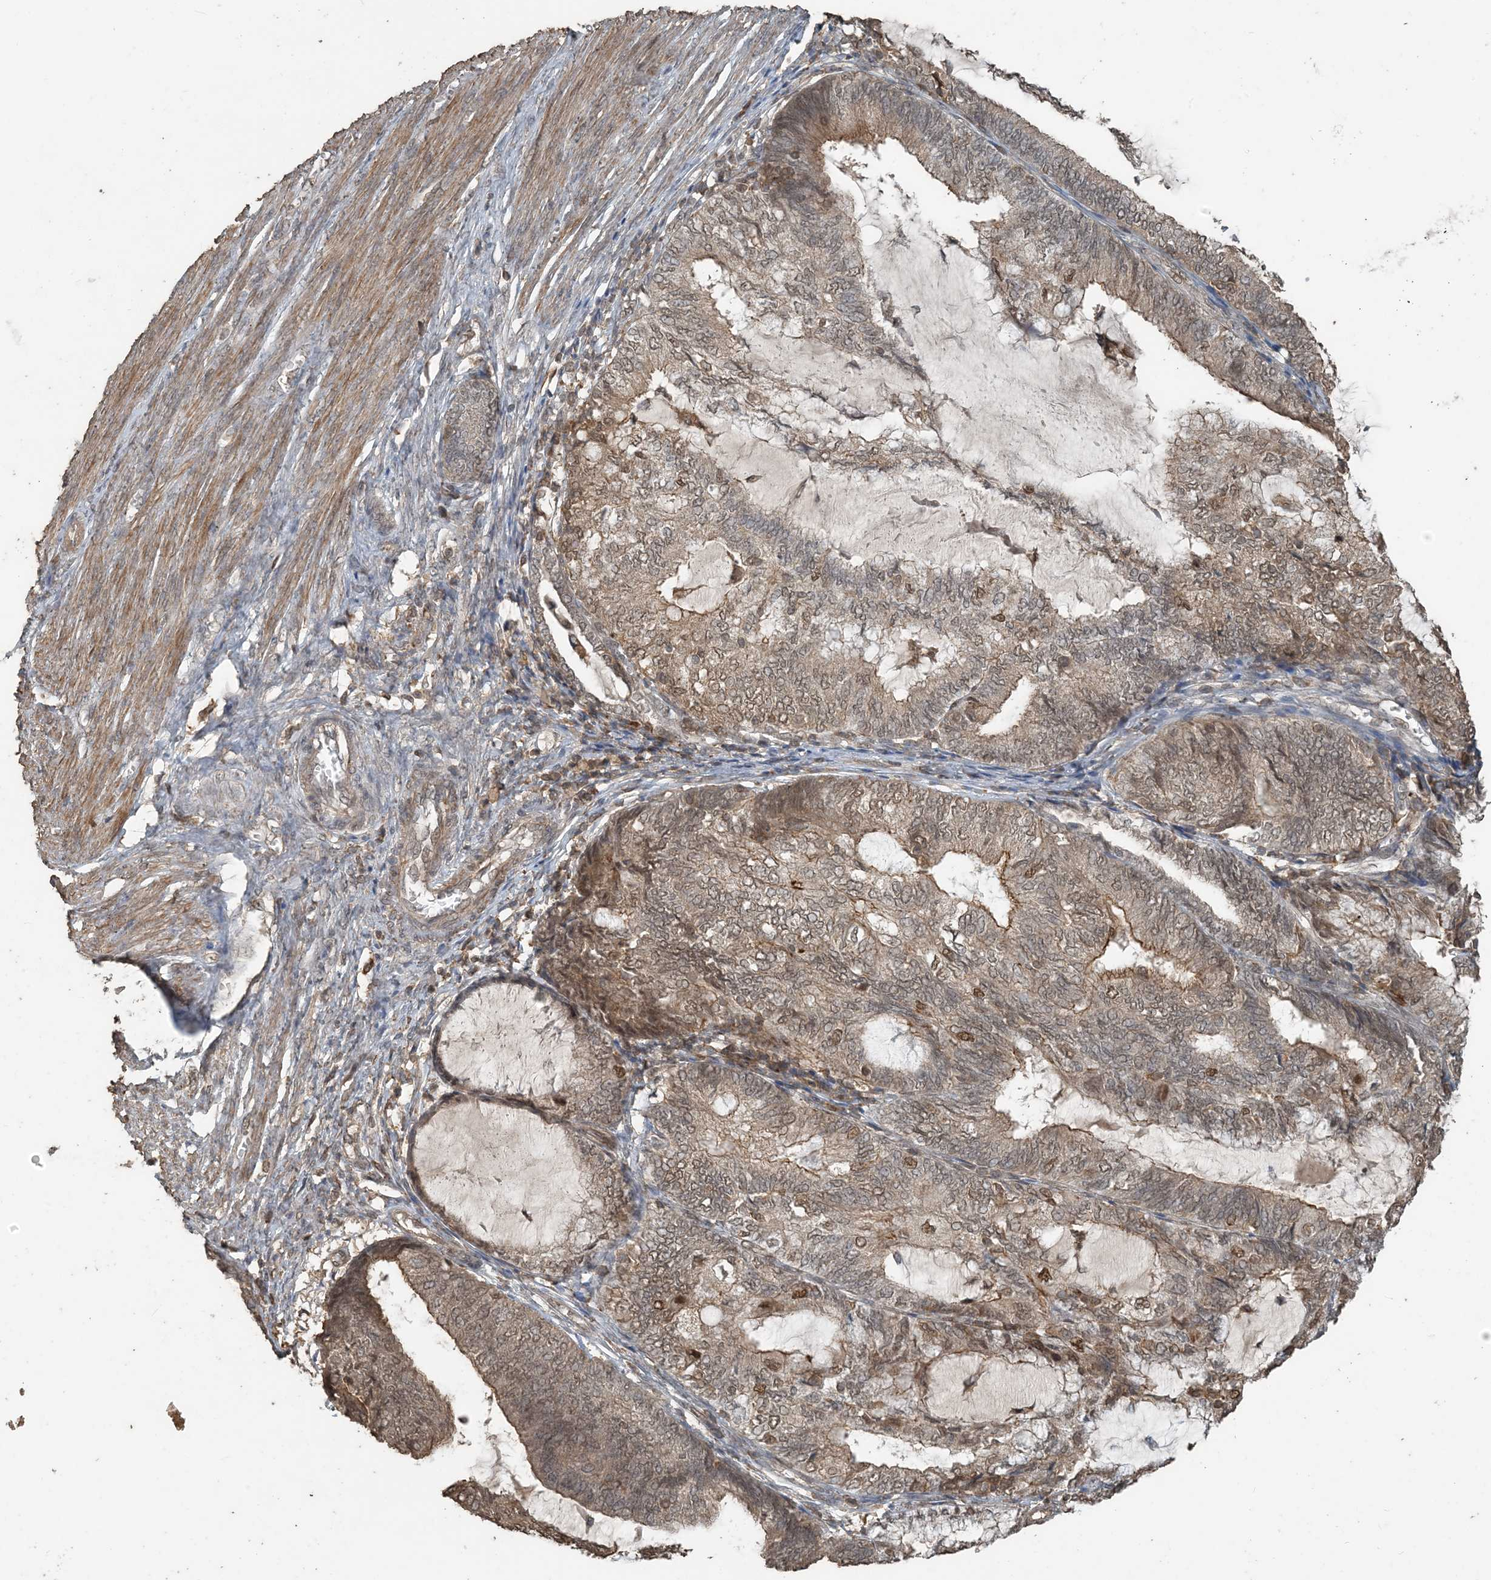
{"staining": {"intensity": "moderate", "quantity": ">75%", "location": "cytoplasmic/membranous,nuclear"}, "tissue": "endometrial cancer", "cell_type": "Tumor cells", "image_type": "cancer", "snomed": [{"axis": "morphology", "description": "Adenocarcinoma, NOS"}, {"axis": "topography", "description": "Endometrium"}], "caption": "Endometrial adenocarcinoma was stained to show a protein in brown. There is medium levels of moderate cytoplasmic/membranous and nuclear staining in about >75% of tumor cells.", "gene": "ZC3H12A", "patient": {"sex": "female", "age": 81}}